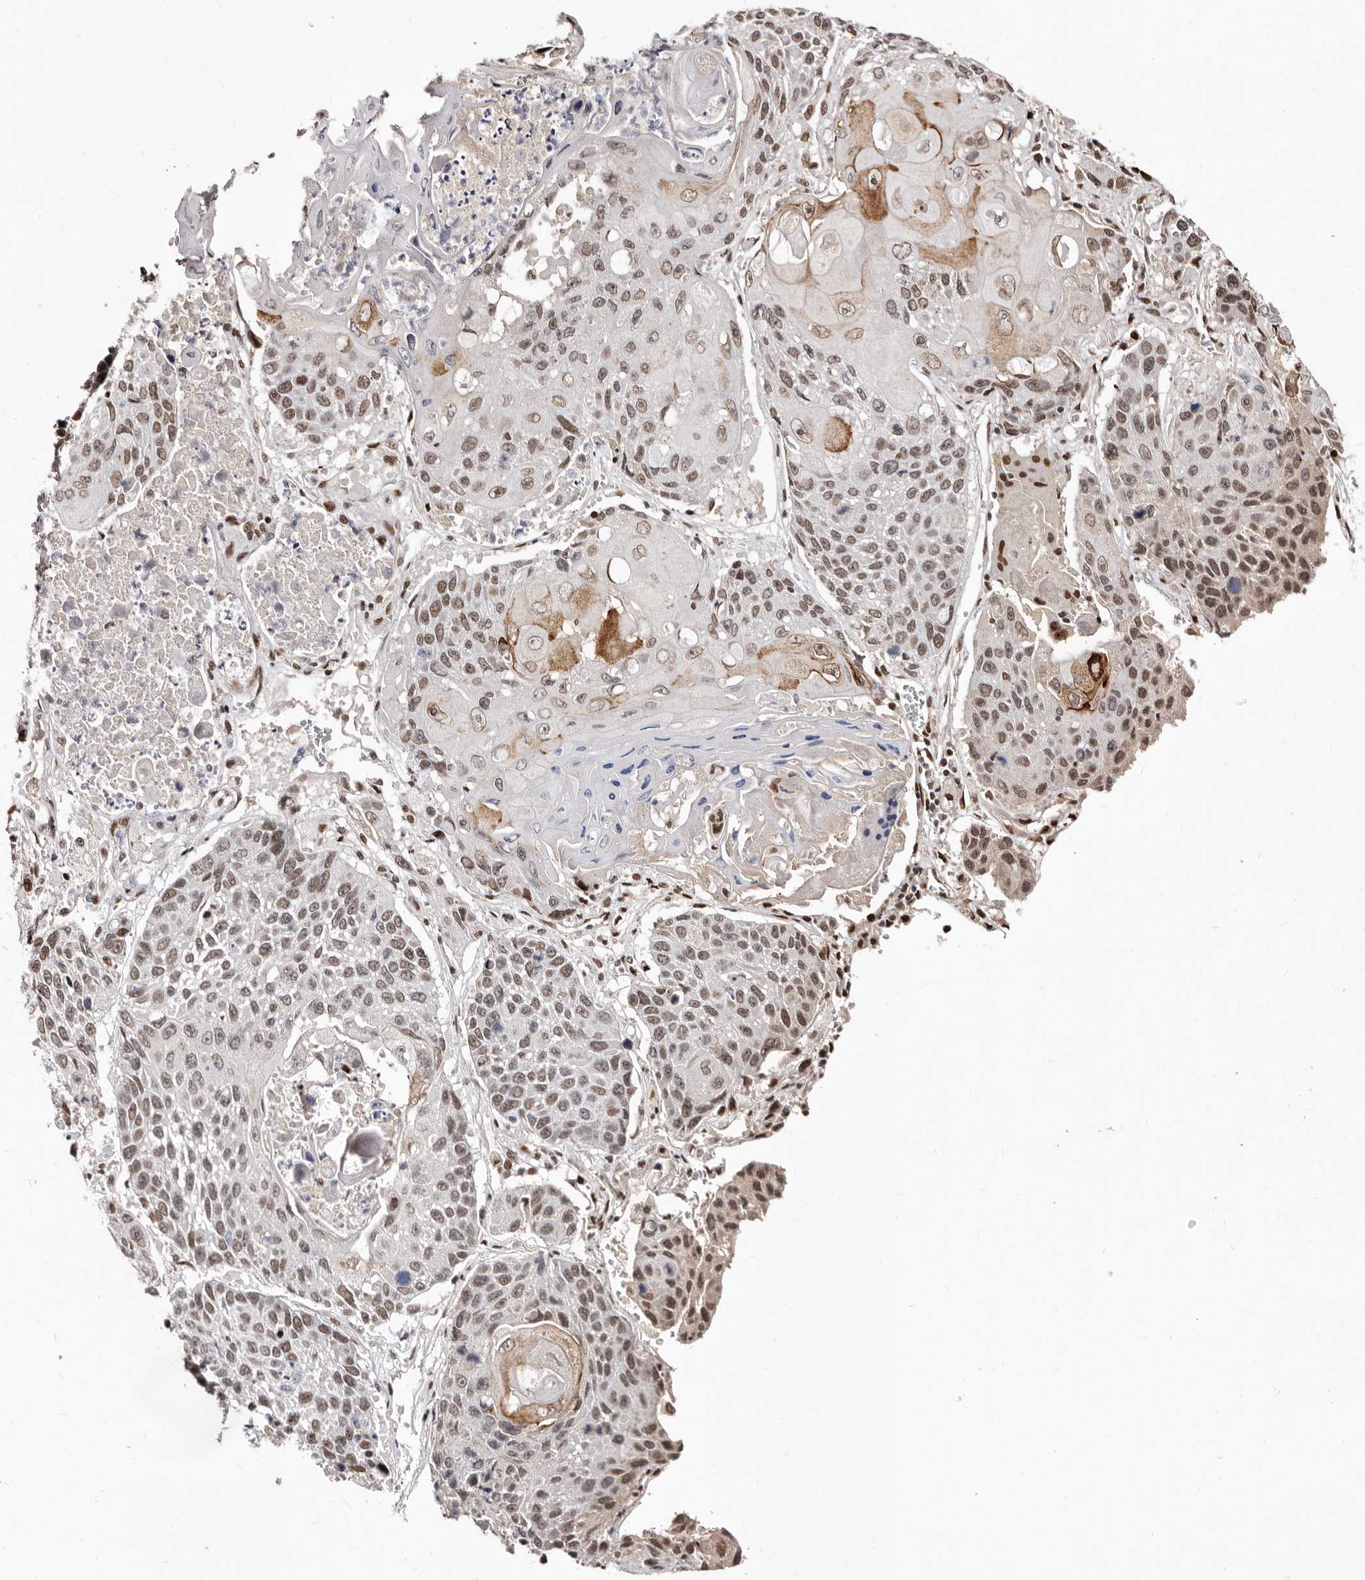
{"staining": {"intensity": "moderate", "quantity": ">75%", "location": "nuclear"}, "tissue": "lung cancer", "cell_type": "Tumor cells", "image_type": "cancer", "snomed": [{"axis": "morphology", "description": "Squamous cell carcinoma, NOS"}, {"axis": "topography", "description": "Lung"}], "caption": "DAB (3,3'-diaminobenzidine) immunohistochemical staining of human lung cancer (squamous cell carcinoma) reveals moderate nuclear protein expression in approximately >75% of tumor cells. The staining is performed using DAB (3,3'-diaminobenzidine) brown chromogen to label protein expression. The nuclei are counter-stained blue using hematoxylin.", "gene": "ANAPC11", "patient": {"sex": "male", "age": 61}}